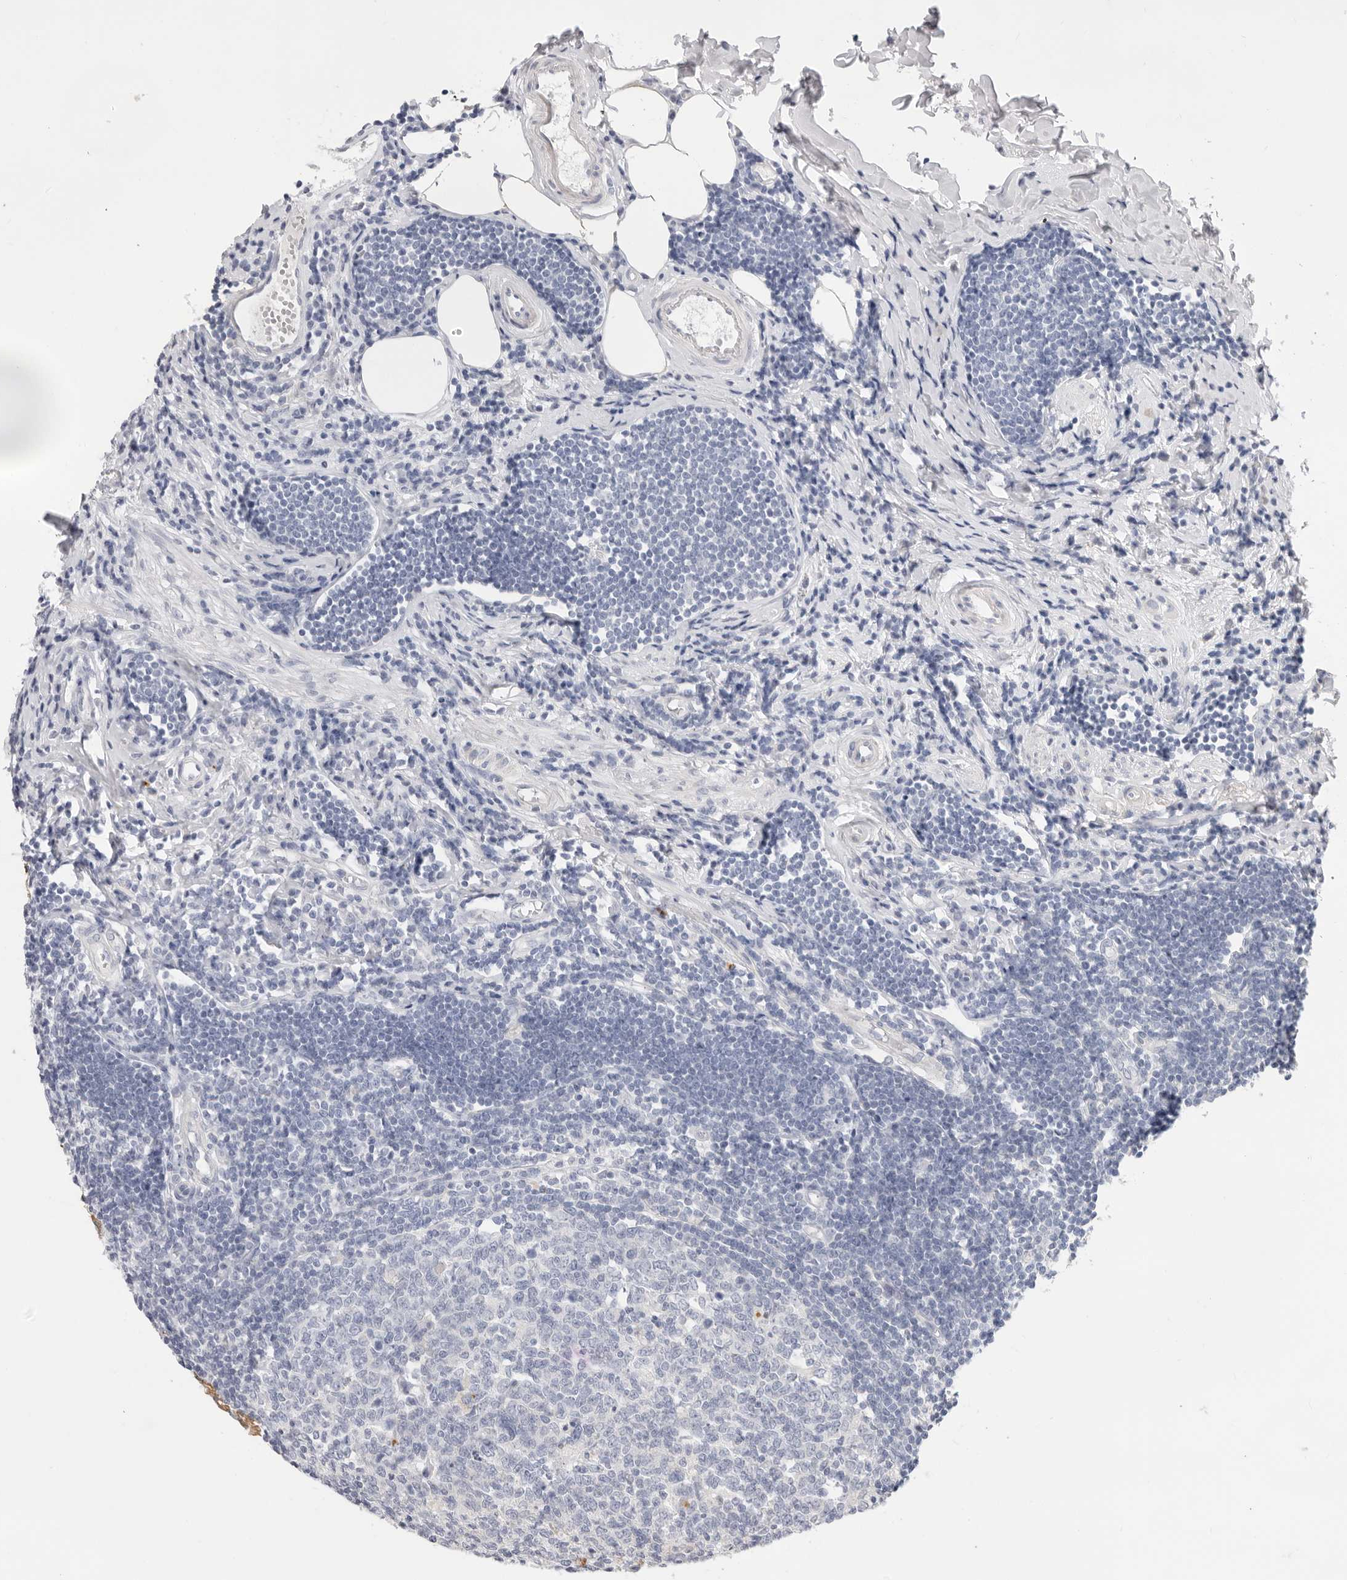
{"staining": {"intensity": "moderate", "quantity": ">75%", "location": "cytoplasmic/membranous"}, "tissue": "appendix", "cell_type": "Glandular cells", "image_type": "normal", "snomed": [{"axis": "morphology", "description": "Normal tissue, NOS"}, {"axis": "topography", "description": "Appendix"}], "caption": "This is a photomicrograph of immunohistochemistry (IHC) staining of benign appendix, which shows moderate positivity in the cytoplasmic/membranous of glandular cells.", "gene": "USH1C", "patient": {"sex": "female", "age": 54}}